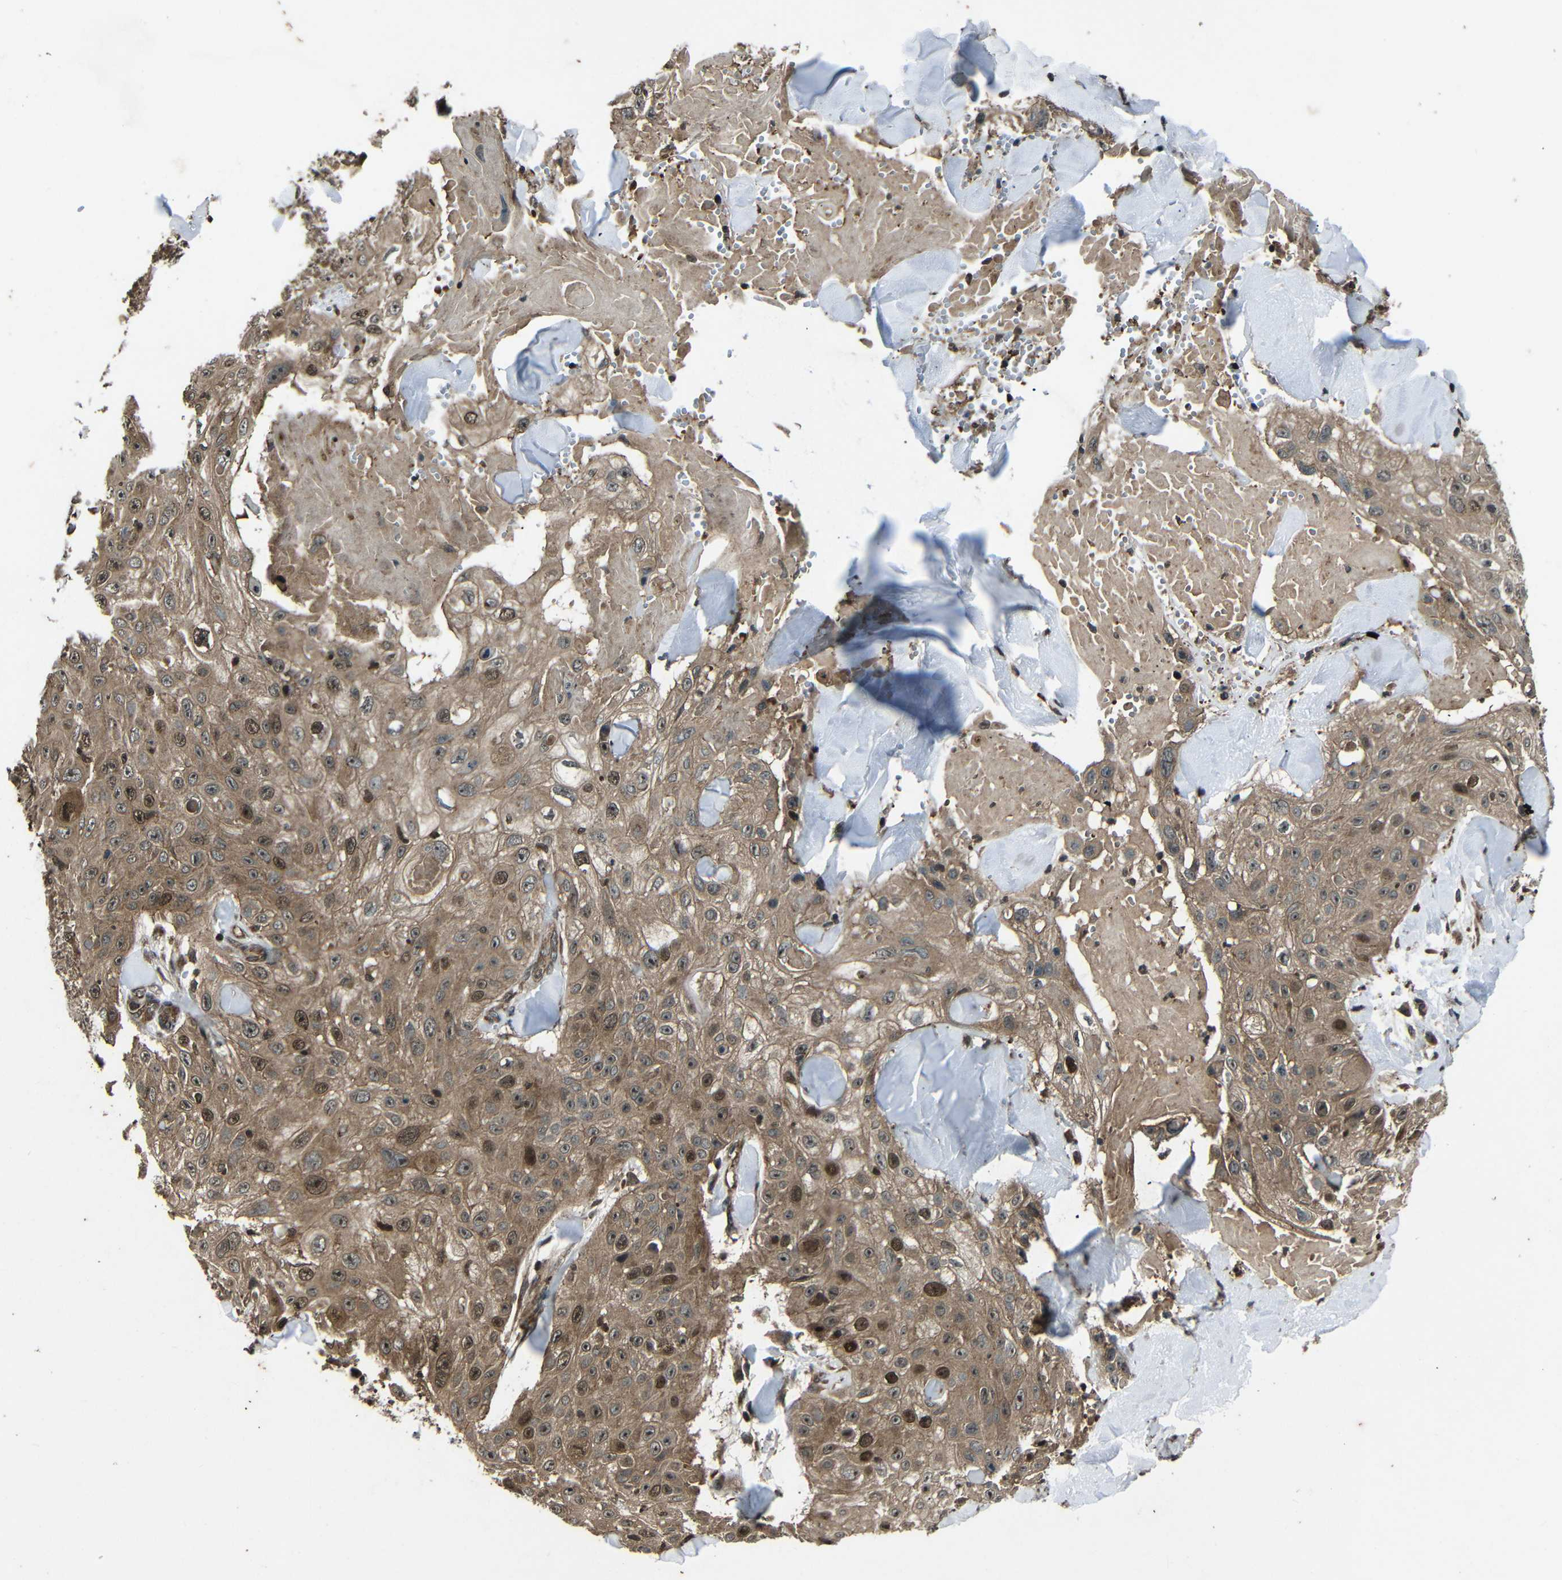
{"staining": {"intensity": "moderate", "quantity": ">75%", "location": "cytoplasmic/membranous,nuclear"}, "tissue": "skin cancer", "cell_type": "Tumor cells", "image_type": "cancer", "snomed": [{"axis": "morphology", "description": "Squamous cell carcinoma, NOS"}, {"axis": "topography", "description": "Skin"}], "caption": "Tumor cells display medium levels of moderate cytoplasmic/membranous and nuclear positivity in about >75% of cells in skin cancer (squamous cell carcinoma).", "gene": "PLK2", "patient": {"sex": "male", "age": 86}}